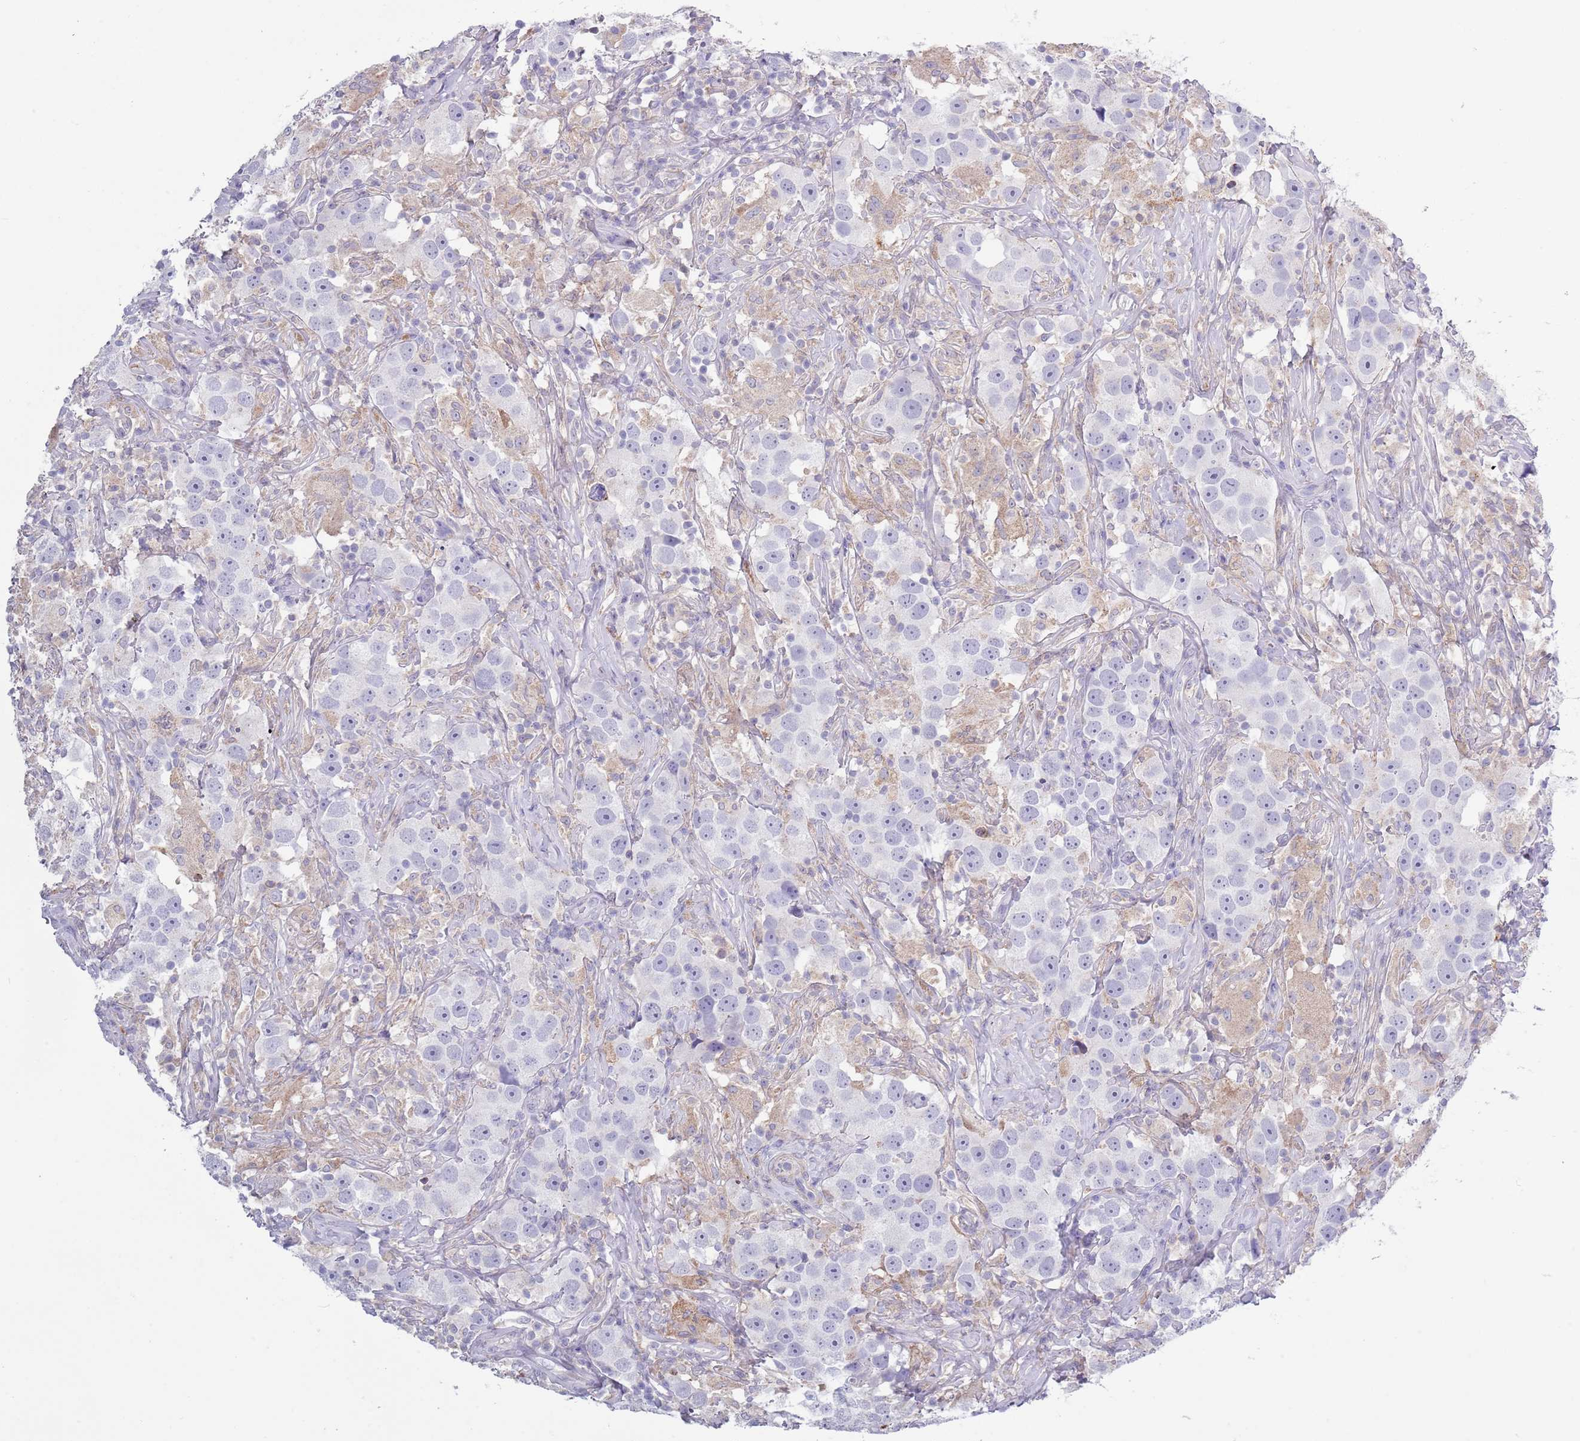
{"staining": {"intensity": "negative", "quantity": "none", "location": "none"}, "tissue": "testis cancer", "cell_type": "Tumor cells", "image_type": "cancer", "snomed": [{"axis": "morphology", "description": "Seminoma, NOS"}, {"axis": "topography", "description": "Testis"}], "caption": "Immunohistochemical staining of testis seminoma demonstrates no significant positivity in tumor cells.", "gene": "ACSBG1", "patient": {"sex": "male", "age": 49}}